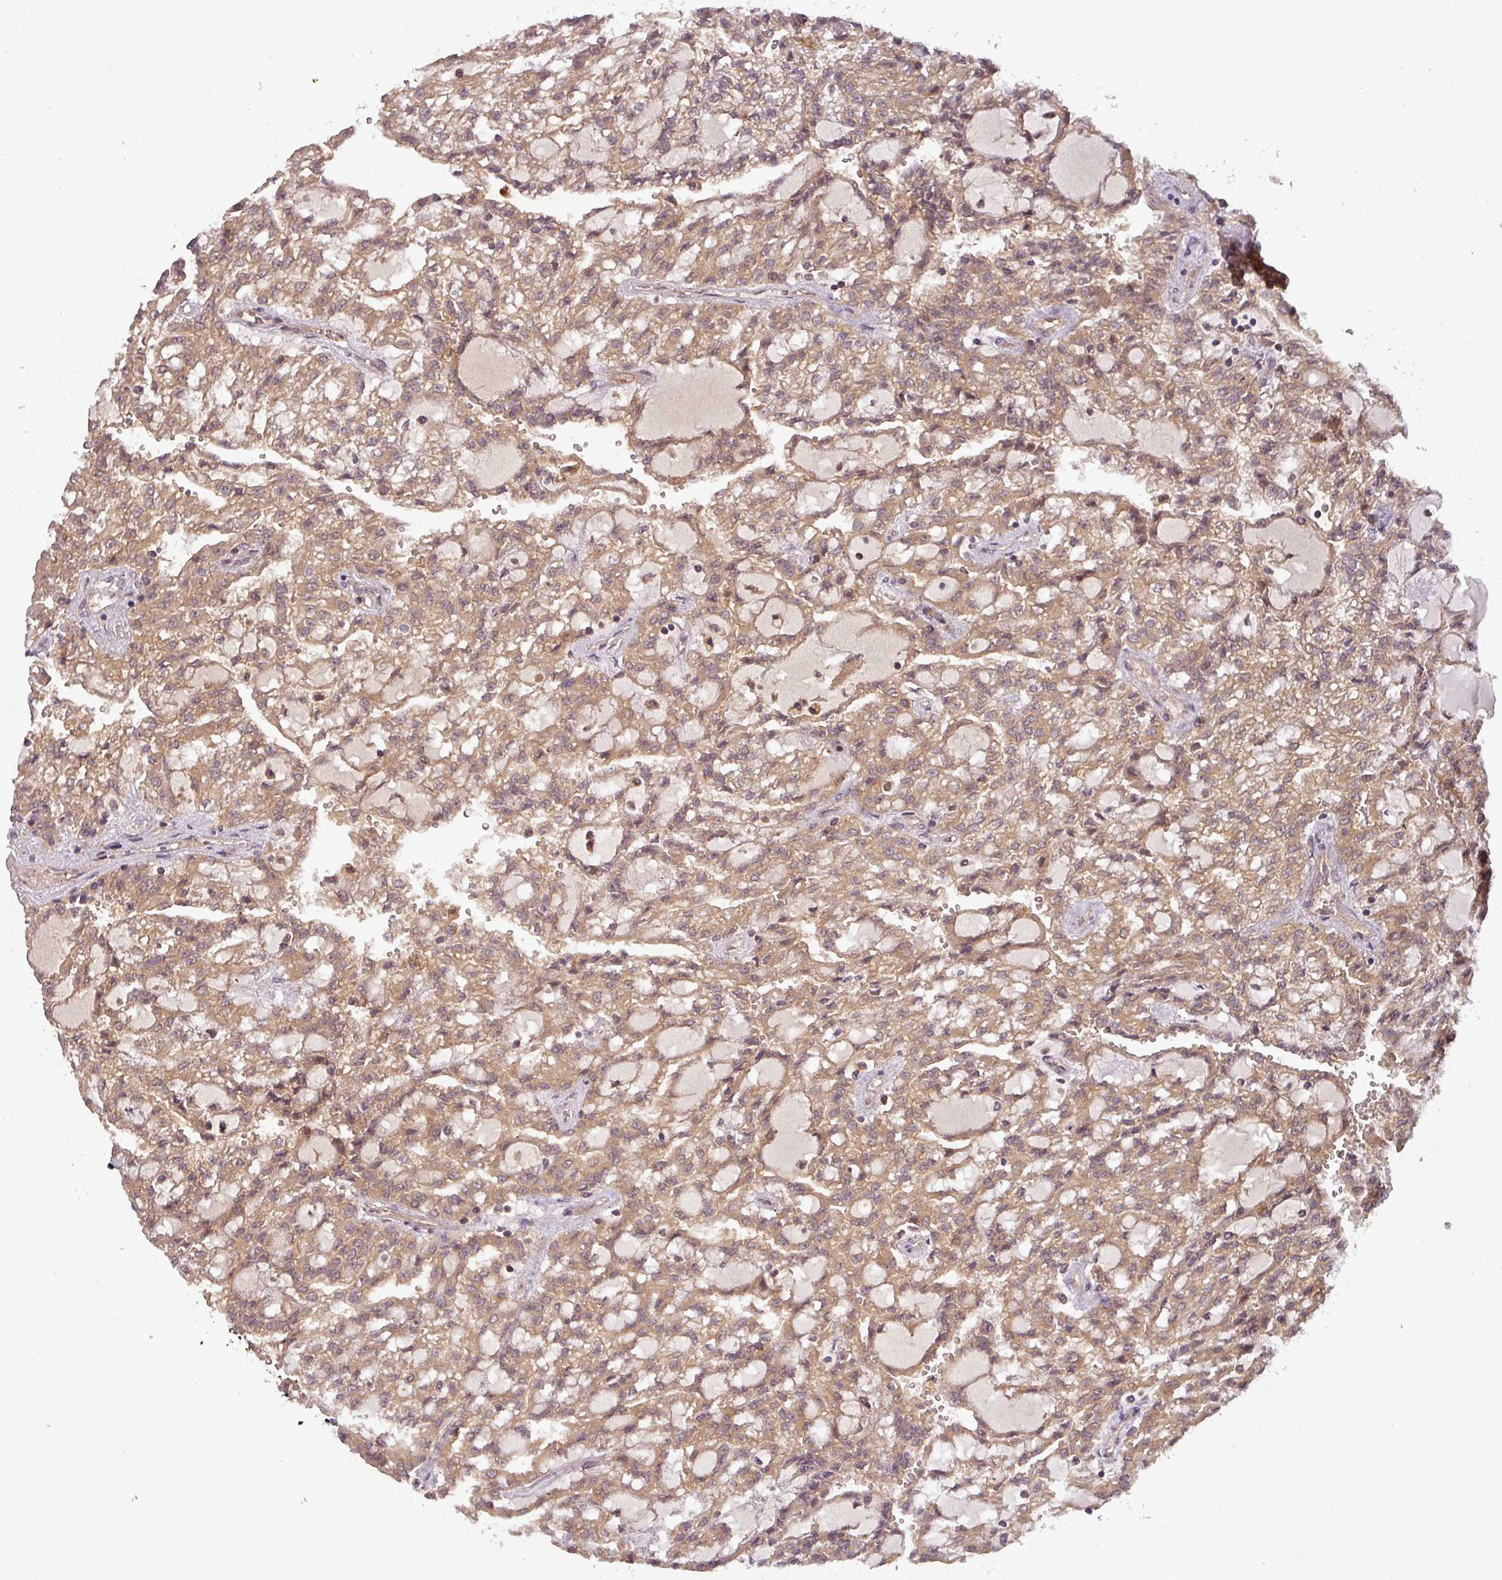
{"staining": {"intensity": "moderate", "quantity": ">75%", "location": "cytoplasmic/membranous"}, "tissue": "renal cancer", "cell_type": "Tumor cells", "image_type": "cancer", "snomed": [{"axis": "morphology", "description": "Adenocarcinoma, NOS"}, {"axis": "topography", "description": "Kidney"}], "caption": "This histopathology image reveals adenocarcinoma (renal) stained with immunohistochemistry (IHC) to label a protein in brown. The cytoplasmic/membranous of tumor cells show moderate positivity for the protein. Nuclei are counter-stained blue.", "gene": "GSKIP", "patient": {"sex": "male", "age": 63}}